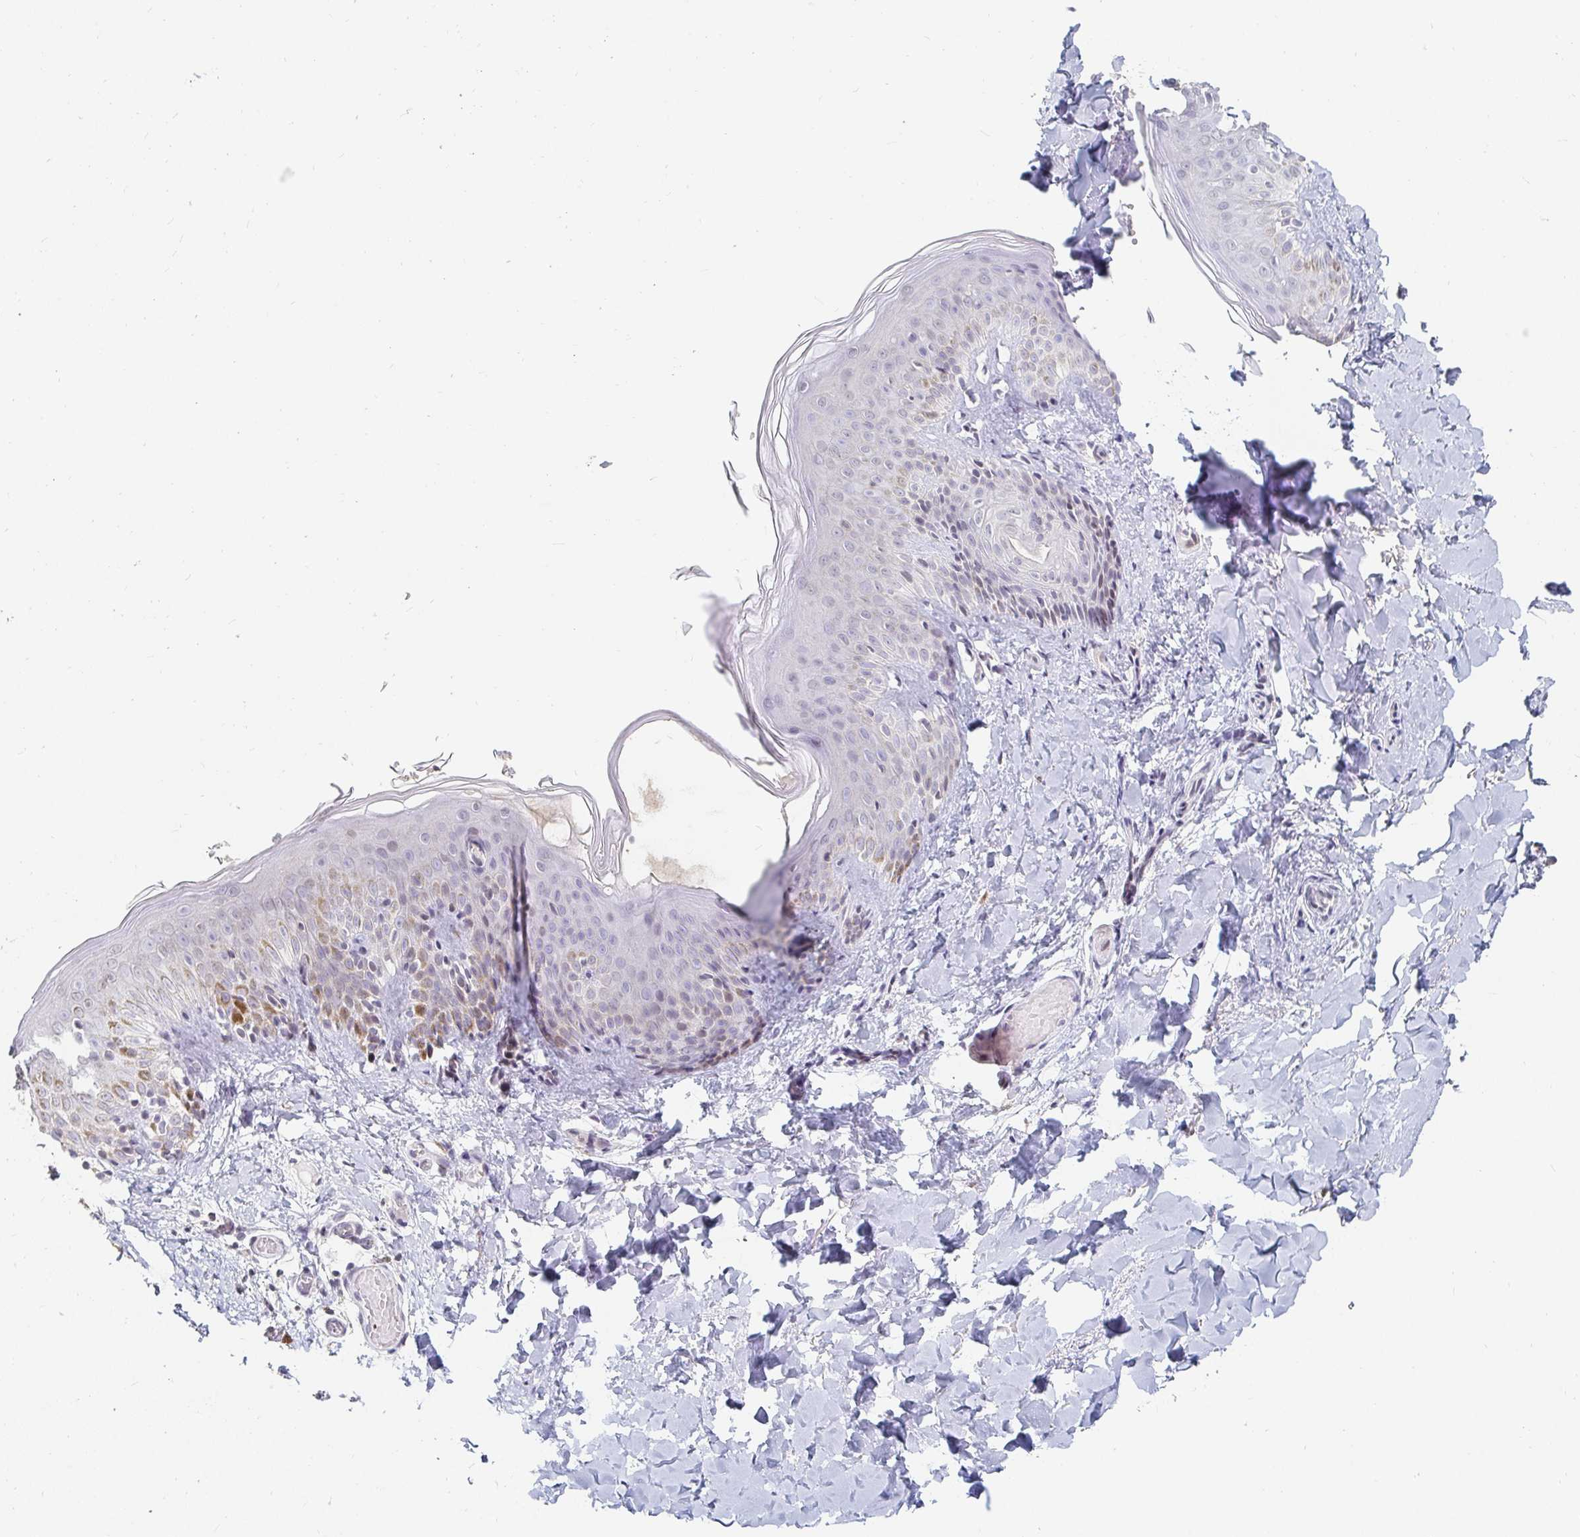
{"staining": {"intensity": "negative", "quantity": "none", "location": "none"}, "tissue": "skin", "cell_type": "Fibroblasts", "image_type": "normal", "snomed": [{"axis": "morphology", "description": "Normal tissue, NOS"}, {"axis": "topography", "description": "Skin"}], "caption": "Histopathology image shows no significant protein positivity in fibroblasts of normal skin.", "gene": "NME9", "patient": {"sex": "male", "age": 16}}